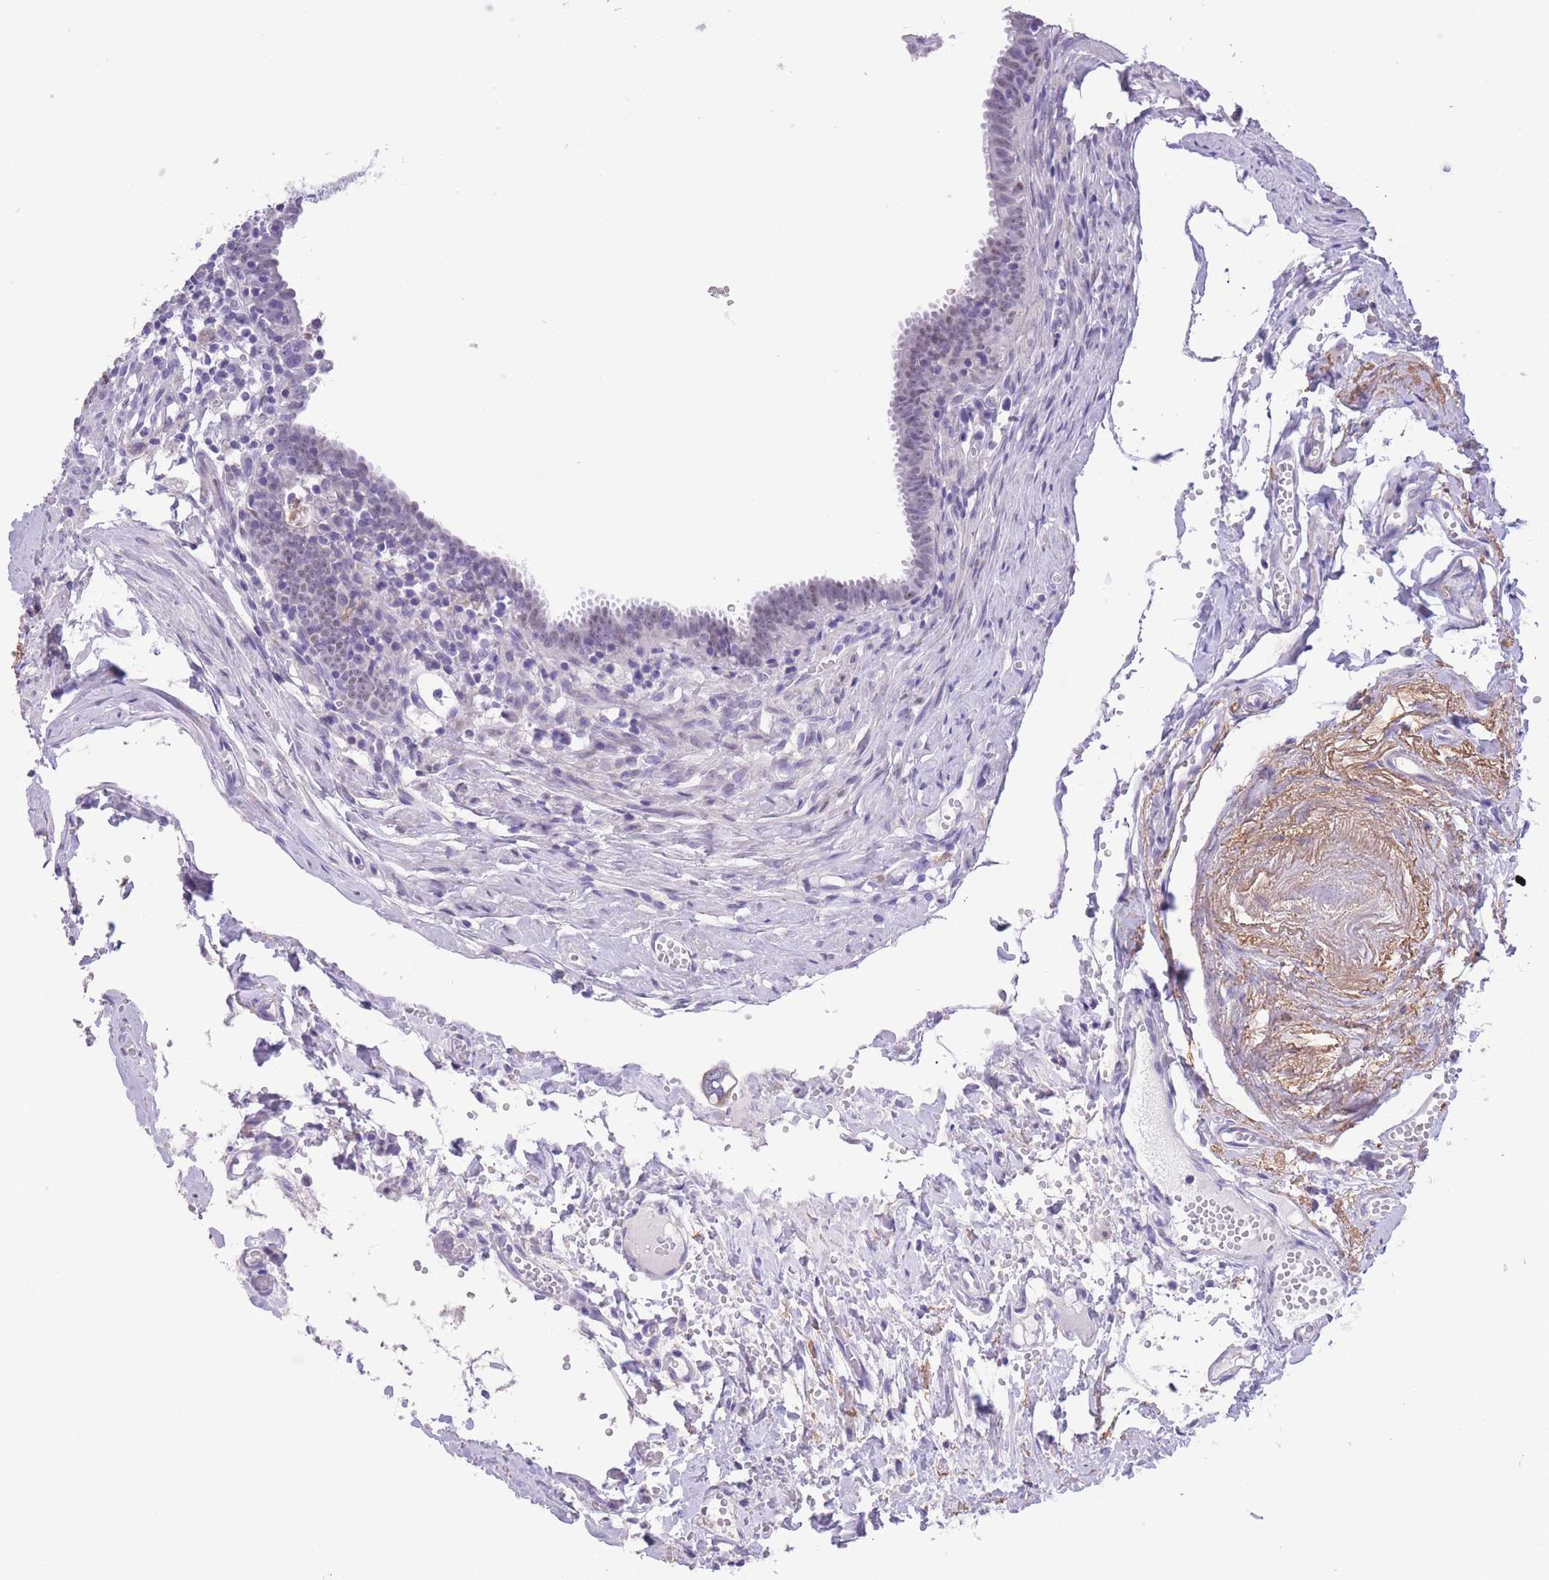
{"staining": {"intensity": "negative", "quantity": "none", "location": "none"}, "tissue": "fallopian tube", "cell_type": "Glandular cells", "image_type": "normal", "snomed": [{"axis": "morphology", "description": "Normal tissue, NOS"}, {"axis": "morphology", "description": "Carcinoma, NOS"}, {"axis": "topography", "description": "Fallopian tube"}, {"axis": "topography", "description": "Ovary"}], "caption": "Immunohistochemistry histopathology image of unremarkable fallopian tube stained for a protein (brown), which displays no expression in glandular cells. (DAB immunohistochemistry, high magnification).", "gene": "RAI2", "patient": {"sex": "female", "age": 59}}